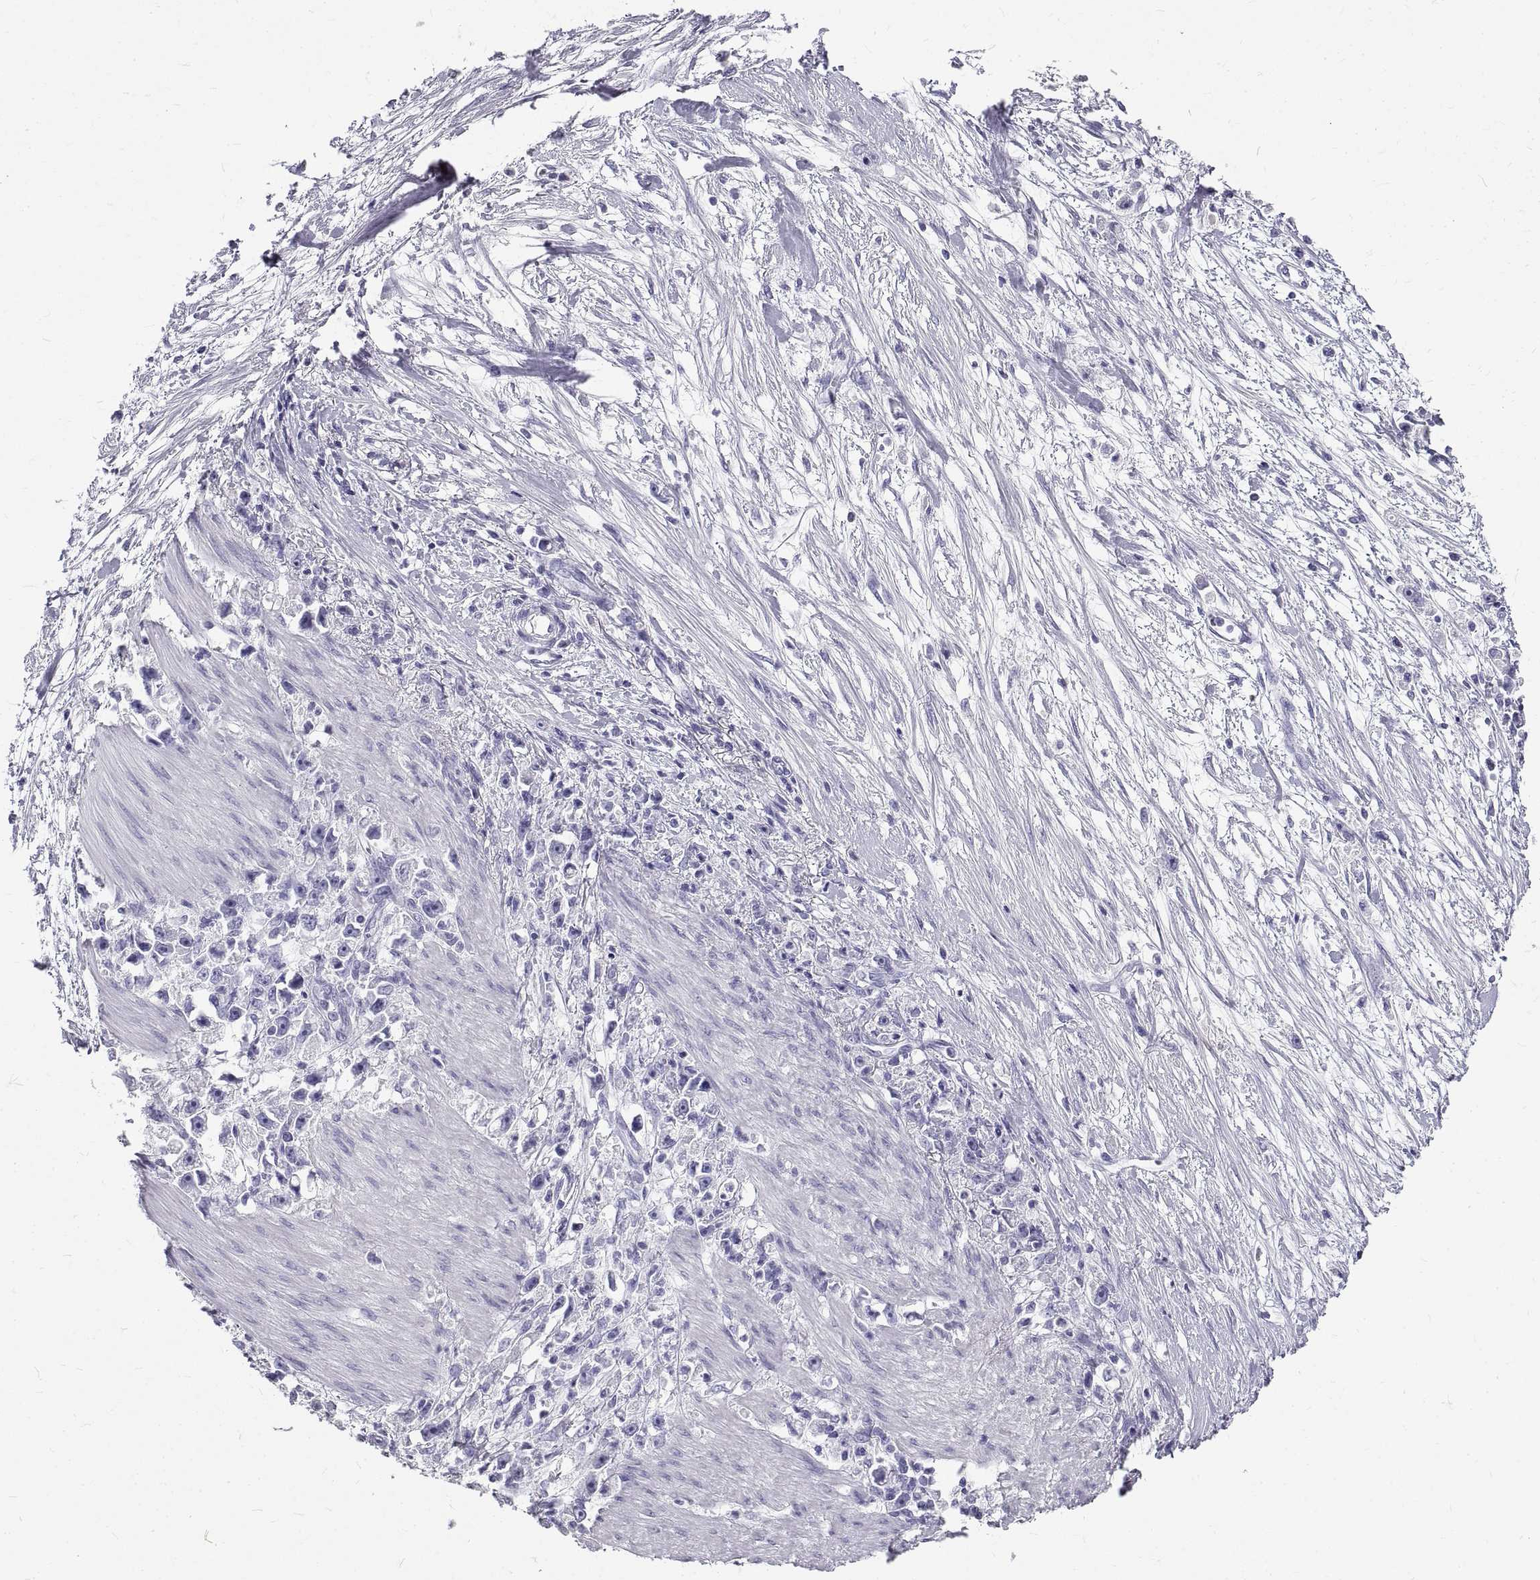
{"staining": {"intensity": "negative", "quantity": "none", "location": "none"}, "tissue": "stomach cancer", "cell_type": "Tumor cells", "image_type": "cancer", "snomed": [{"axis": "morphology", "description": "Adenocarcinoma, NOS"}, {"axis": "topography", "description": "Stomach"}], "caption": "High power microscopy photomicrograph of an IHC image of stomach adenocarcinoma, revealing no significant positivity in tumor cells.", "gene": "GNG12", "patient": {"sex": "female", "age": 59}}